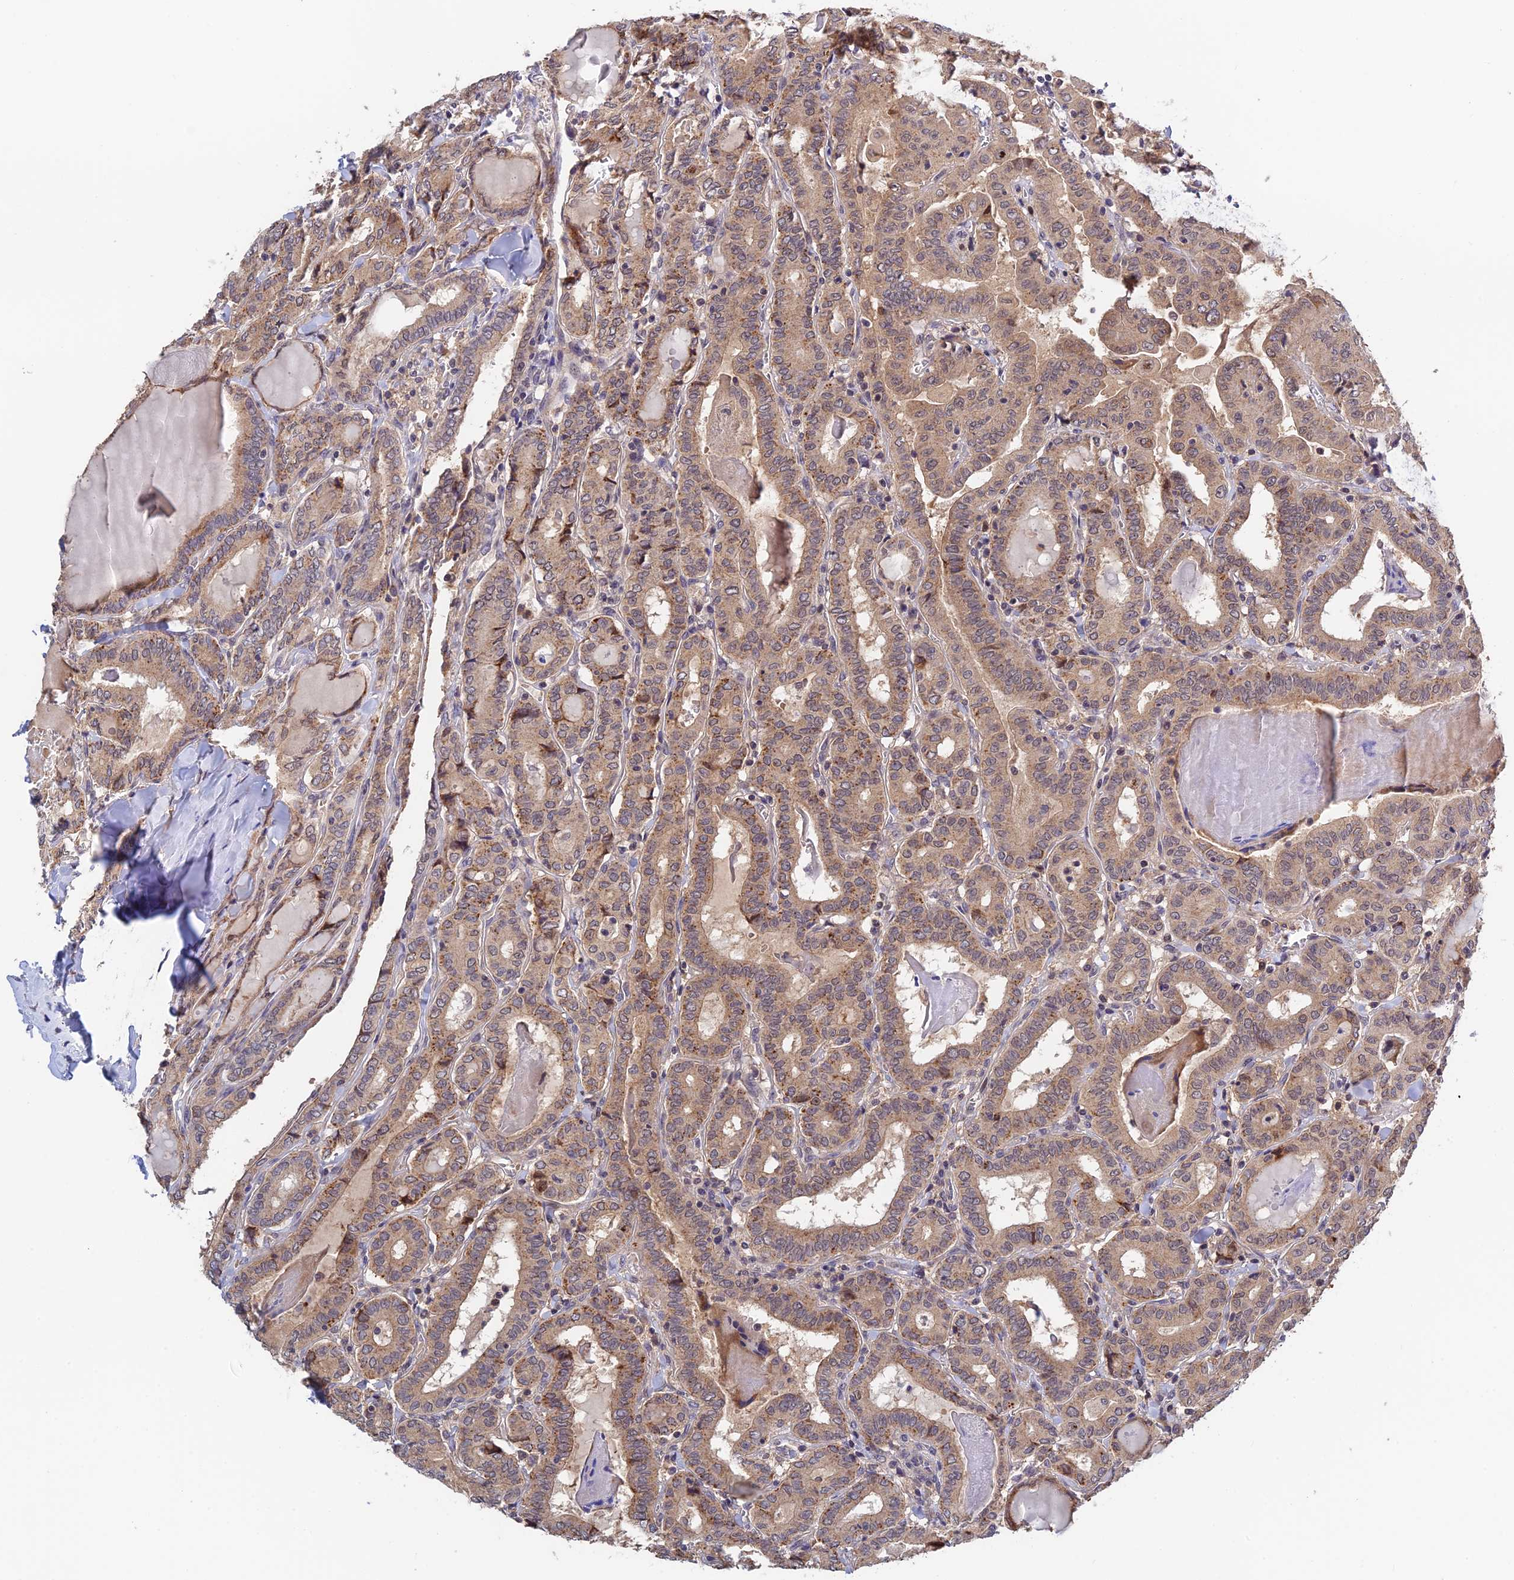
{"staining": {"intensity": "weak", "quantity": "25%-75%", "location": "cytoplasmic/membranous"}, "tissue": "thyroid cancer", "cell_type": "Tumor cells", "image_type": "cancer", "snomed": [{"axis": "morphology", "description": "Papillary adenocarcinoma, NOS"}, {"axis": "topography", "description": "Thyroid gland"}], "caption": "Immunohistochemical staining of thyroid cancer (papillary adenocarcinoma) reveals low levels of weak cytoplasmic/membranous expression in about 25%-75% of tumor cells.", "gene": "CWH43", "patient": {"sex": "female", "age": 72}}